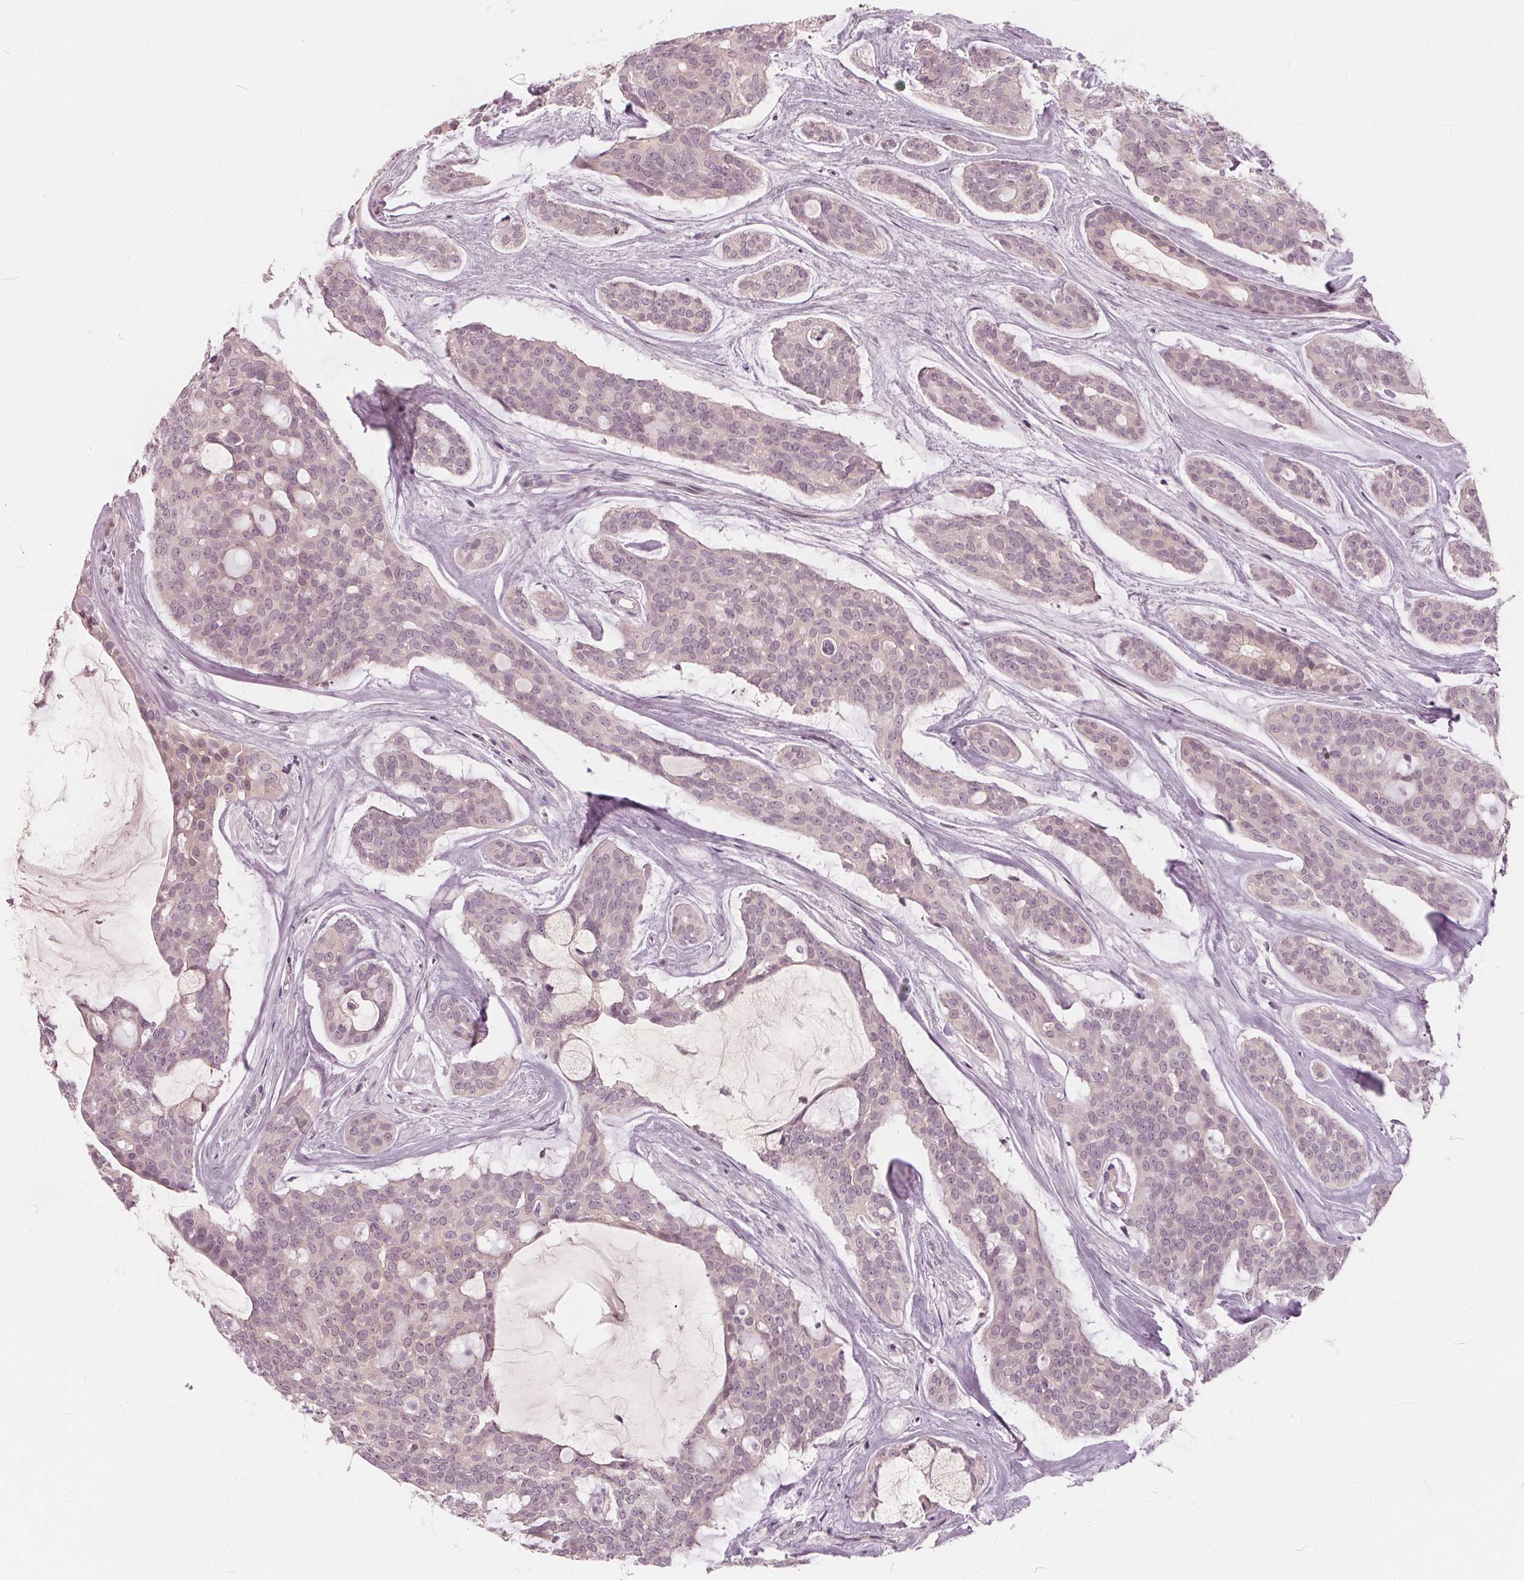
{"staining": {"intensity": "negative", "quantity": "none", "location": "none"}, "tissue": "head and neck cancer", "cell_type": "Tumor cells", "image_type": "cancer", "snomed": [{"axis": "morphology", "description": "Adenocarcinoma, NOS"}, {"axis": "topography", "description": "Head-Neck"}], "caption": "IHC image of head and neck cancer (adenocarcinoma) stained for a protein (brown), which exhibits no positivity in tumor cells. Nuclei are stained in blue.", "gene": "SAT2", "patient": {"sex": "male", "age": 66}}